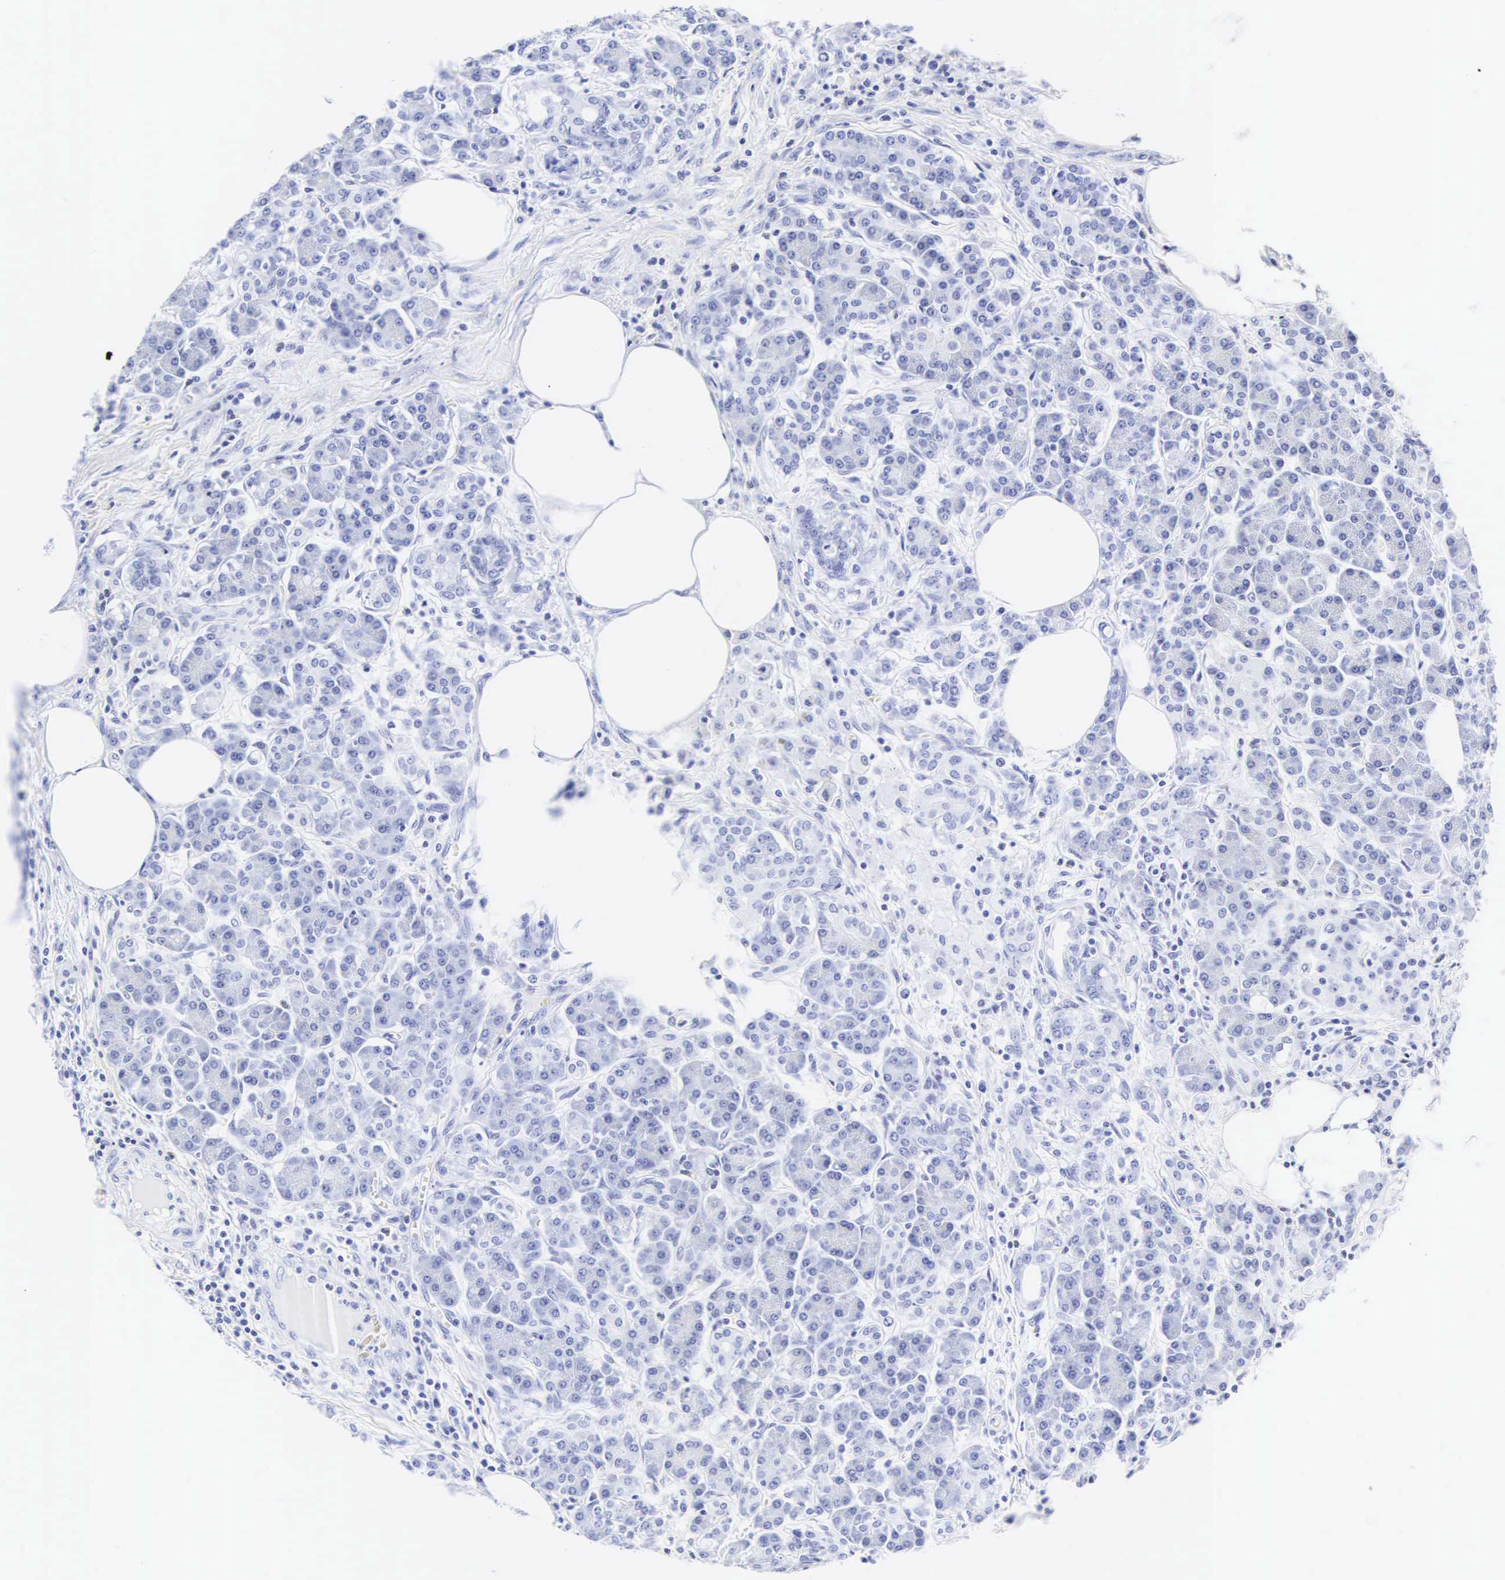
{"staining": {"intensity": "negative", "quantity": "none", "location": "none"}, "tissue": "pancreas", "cell_type": "Exocrine glandular cells", "image_type": "normal", "snomed": [{"axis": "morphology", "description": "Normal tissue, NOS"}, {"axis": "topography", "description": "Pancreas"}], "caption": "Pancreas was stained to show a protein in brown. There is no significant staining in exocrine glandular cells. (Immunohistochemistry, brightfield microscopy, high magnification).", "gene": "CGB3", "patient": {"sex": "female", "age": 73}}